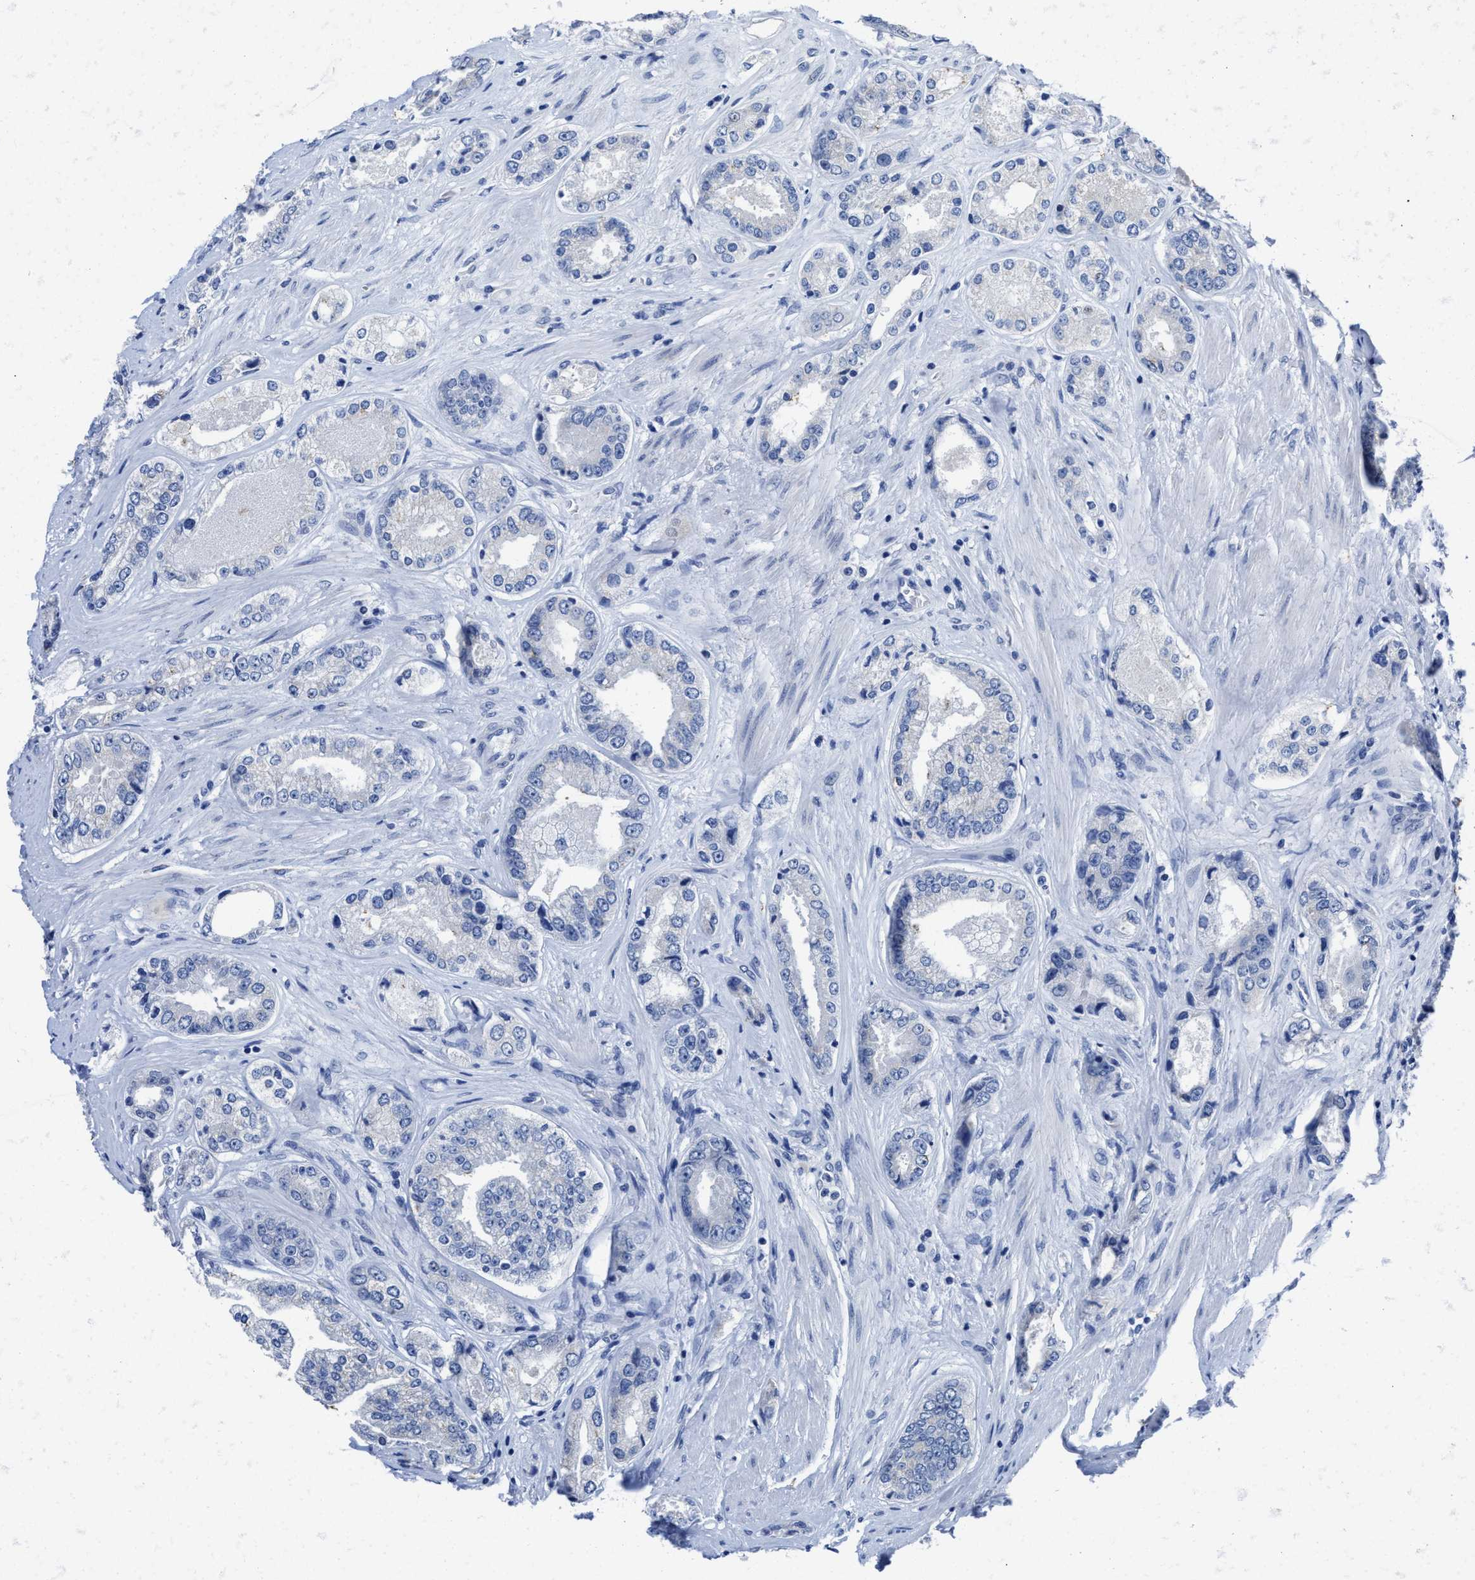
{"staining": {"intensity": "negative", "quantity": "none", "location": "none"}, "tissue": "prostate cancer", "cell_type": "Tumor cells", "image_type": "cancer", "snomed": [{"axis": "morphology", "description": "Adenocarcinoma, High grade"}, {"axis": "topography", "description": "Prostate"}], "caption": "DAB immunohistochemical staining of prostate high-grade adenocarcinoma displays no significant positivity in tumor cells.", "gene": "HOOK1", "patient": {"sex": "male", "age": 61}}